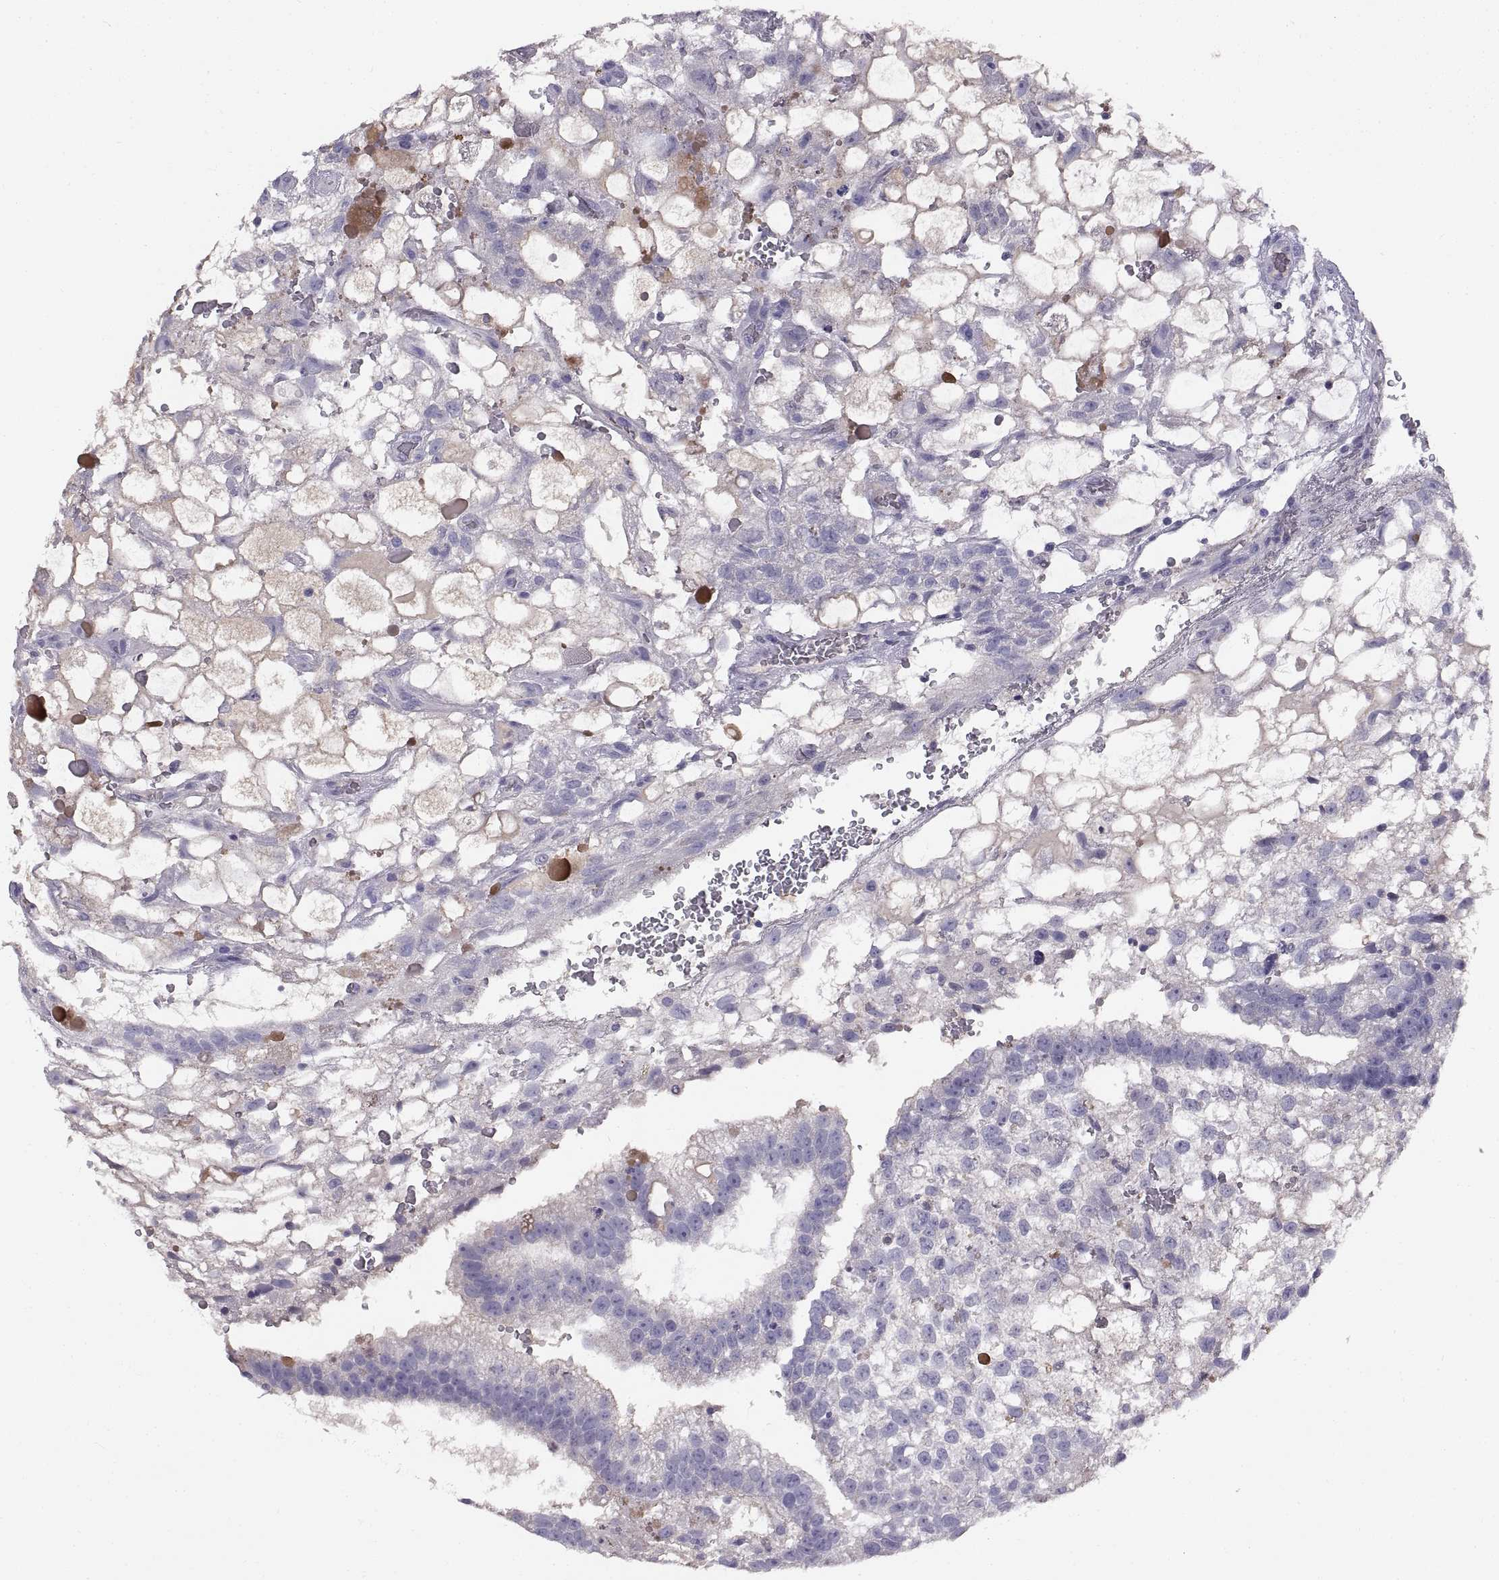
{"staining": {"intensity": "negative", "quantity": "none", "location": "none"}, "tissue": "testis cancer", "cell_type": "Tumor cells", "image_type": "cancer", "snomed": [{"axis": "morphology", "description": "Normal tissue, NOS"}, {"axis": "morphology", "description": "Carcinoma, Embryonal, NOS"}, {"axis": "topography", "description": "Testis"}, {"axis": "topography", "description": "Epididymis"}], "caption": "High magnification brightfield microscopy of testis cancer stained with DAB (3,3'-diaminobenzidine) (brown) and counterstained with hematoxylin (blue): tumor cells show no significant positivity.", "gene": "ADAM32", "patient": {"sex": "male", "age": 32}}